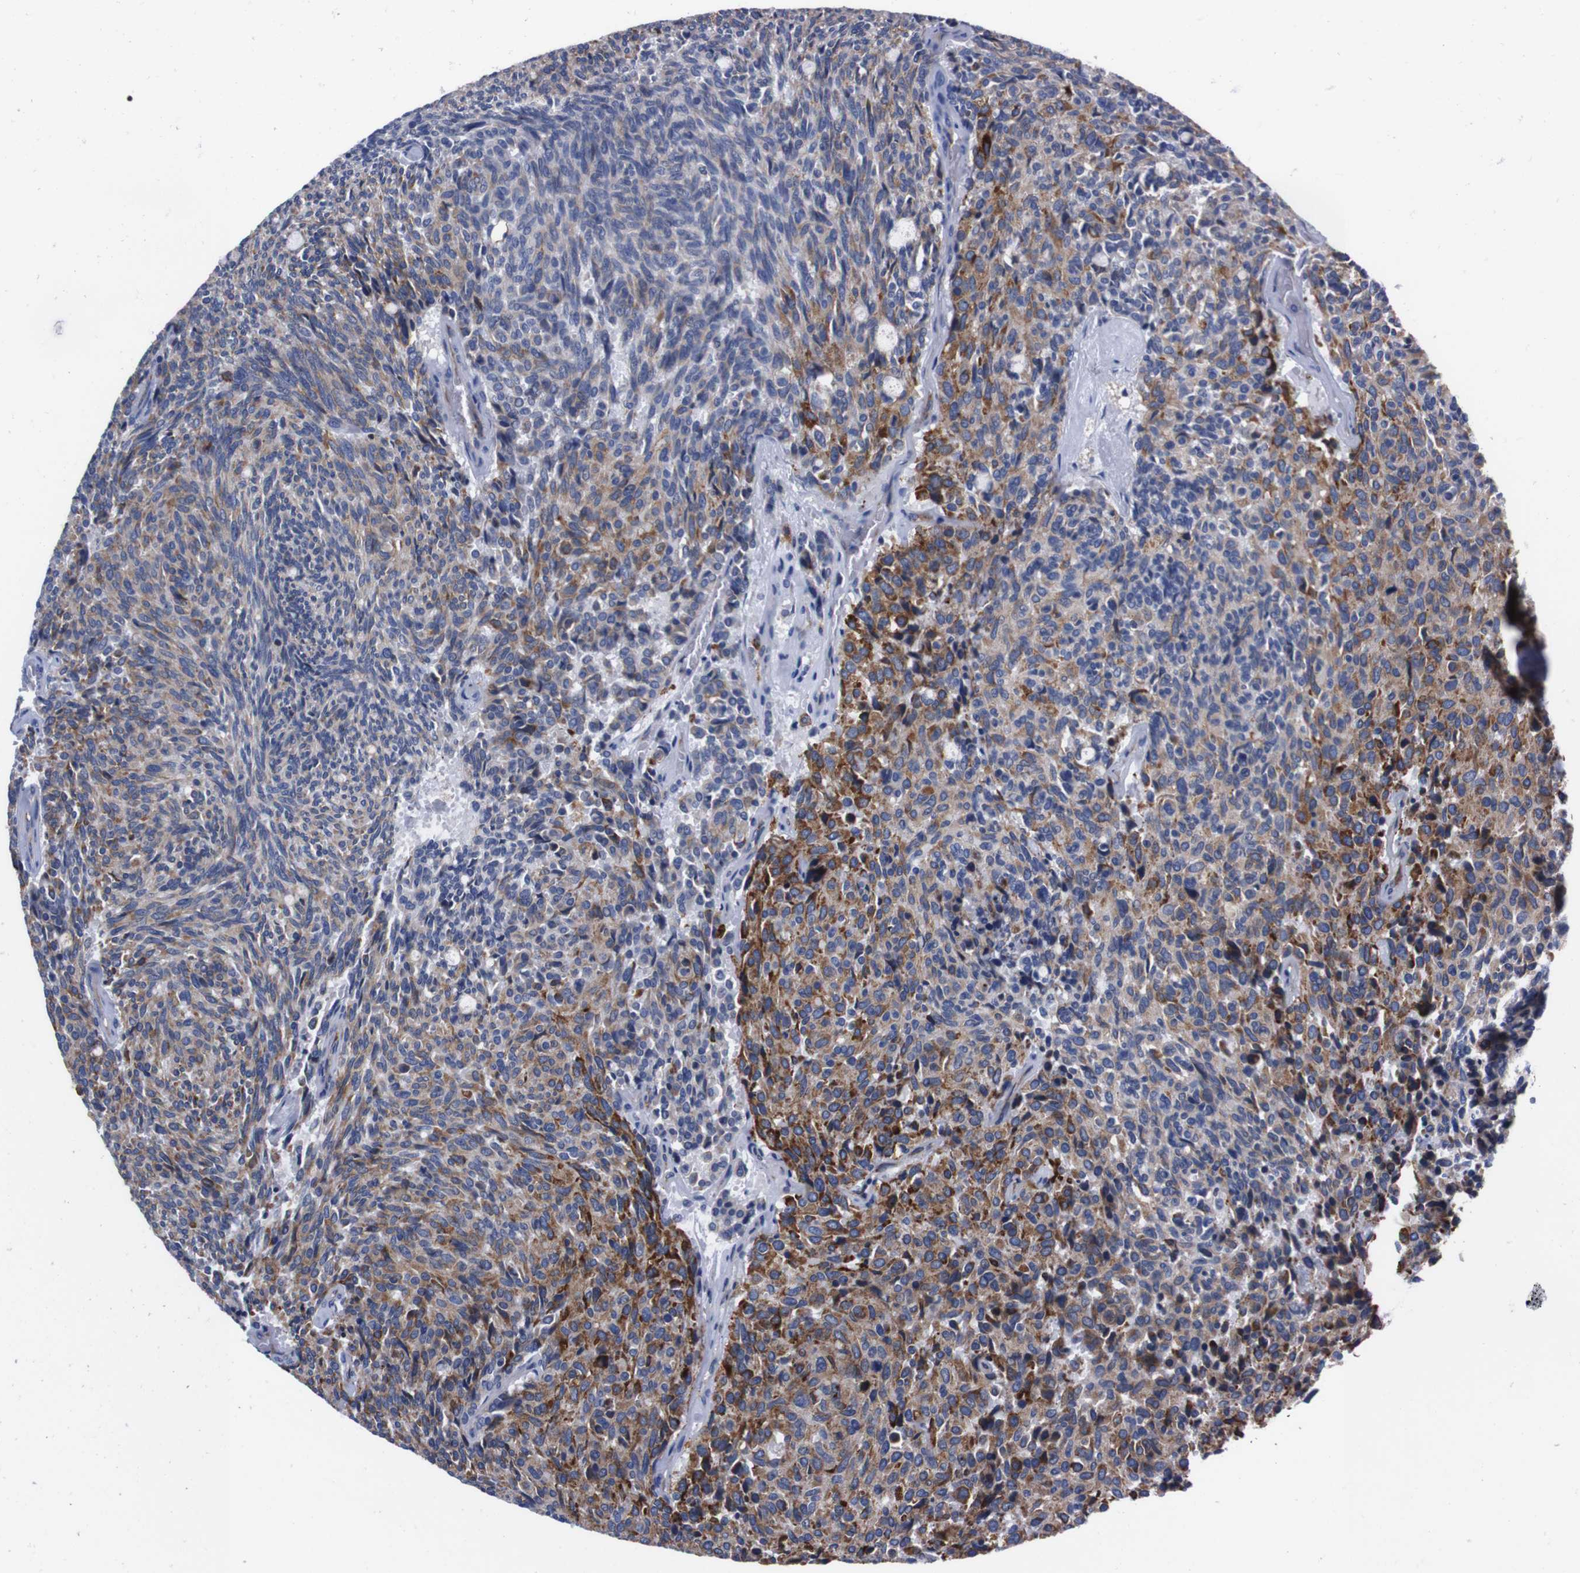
{"staining": {"intensity": "moderate", "quantity": "<25%", "location": "cytoplasmic/membranous"}, "tissue": "carcinoid", "cell_type": "Tumor cells", "image_type": "cancer", "snomed": [{"axis": "morphology", "description": "Carcinoid, malignant, NOS"}, {"axis": "topography", "description": "Pancreas"}], "caption": "A brown stain labels moderate cytoplasmic/membranous positivity of a protein in human carcinoid tumor cells.", "gene": "NEBL", "patient": {"sex": "female", "age": 54}}